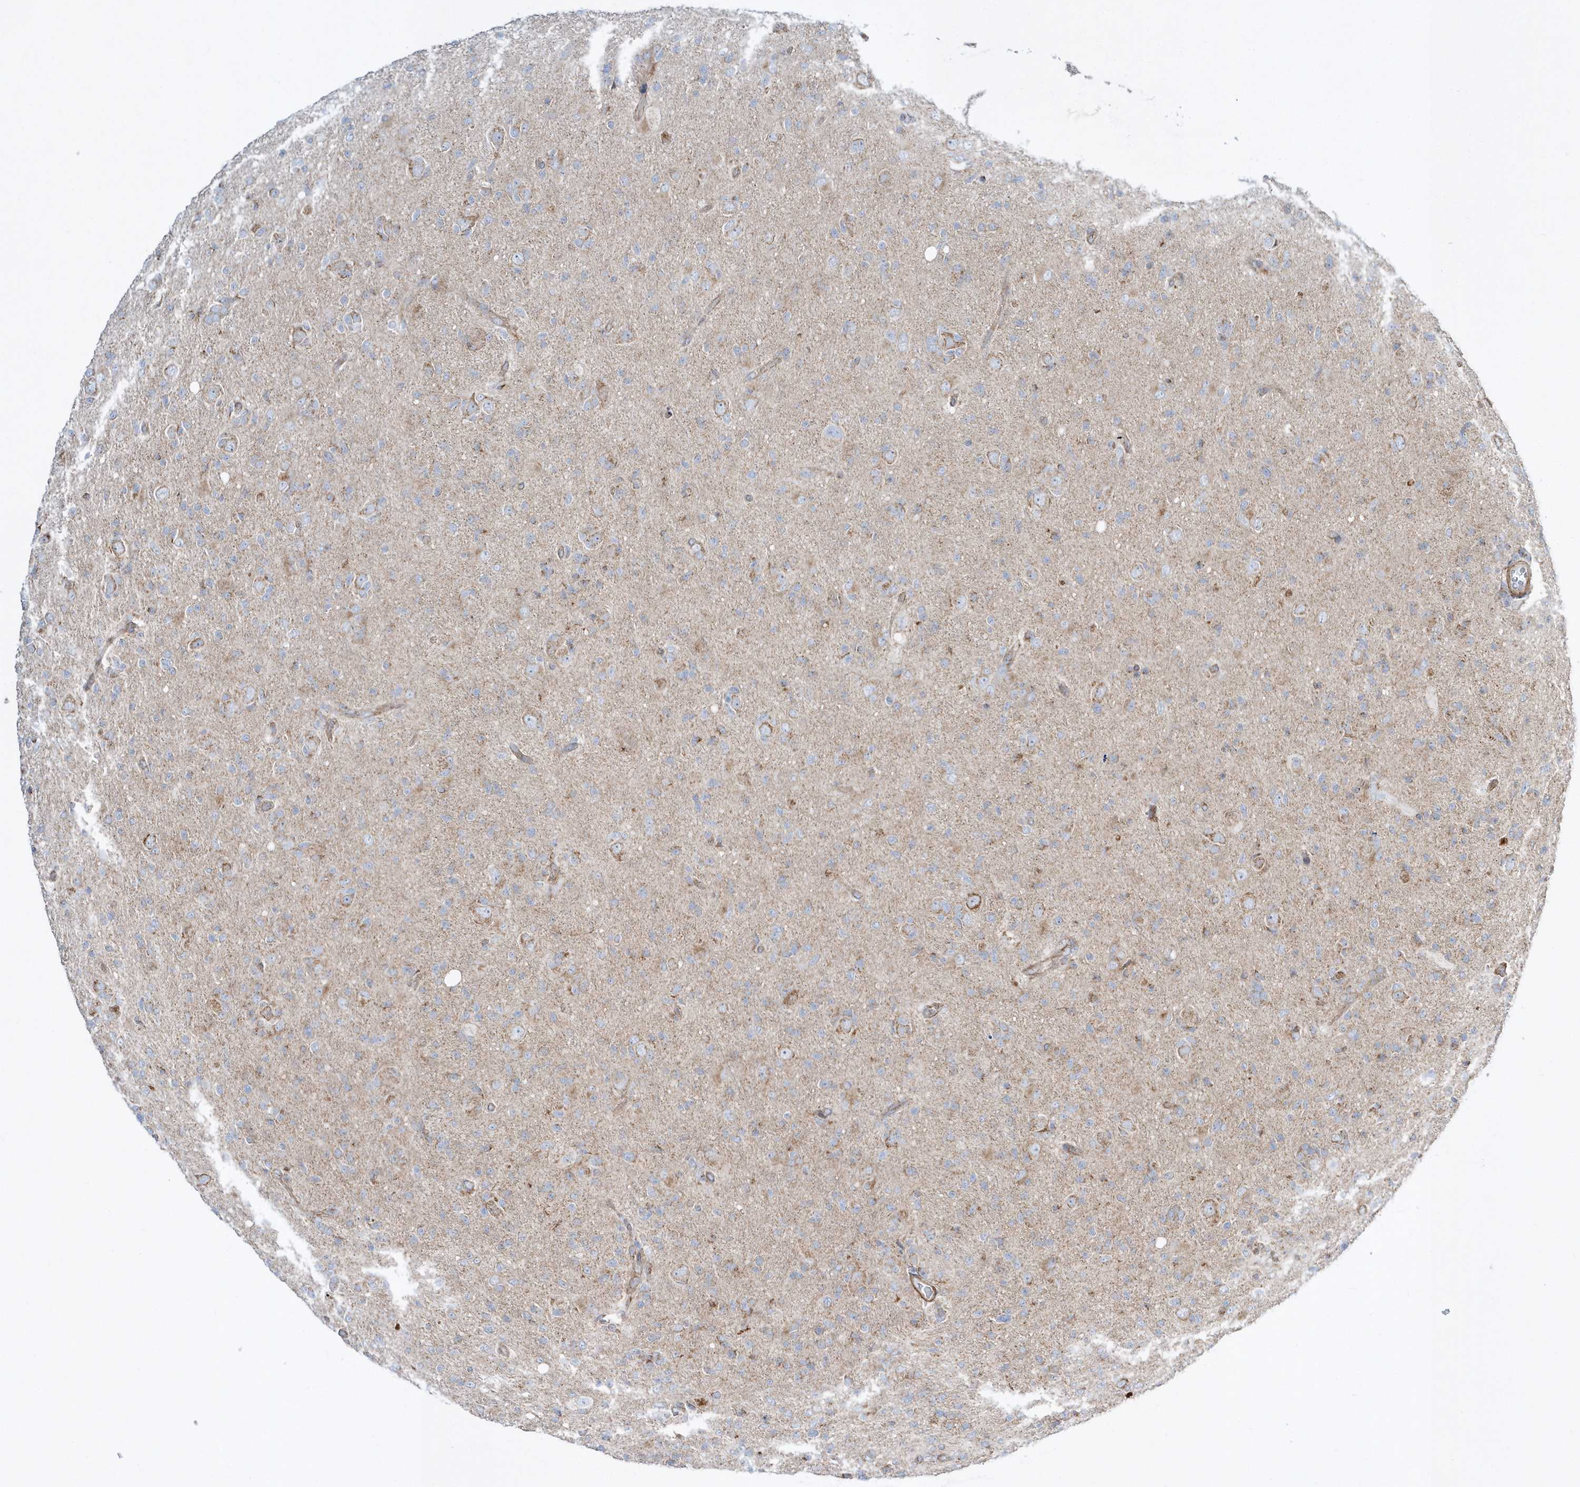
{"staining": {"intensity": "weak", "quantity": "<25%", "location": "cytoplasmic/membranous"}, "tissue": "glioma", "cell_type": "Tumor cells", "image_type": "cancer", "snomed": [{"axis": "morphology", "description": "Glioma, malignant, High grade"}, {"axis": "topography", "description": "Brain"}], "caption": "Protein analysis of high-grade glioma (malignant) demonstrates no significant staining in tumor cells.", "gene": "OPA1", "patient": {"sex": "female", "age": 57}}